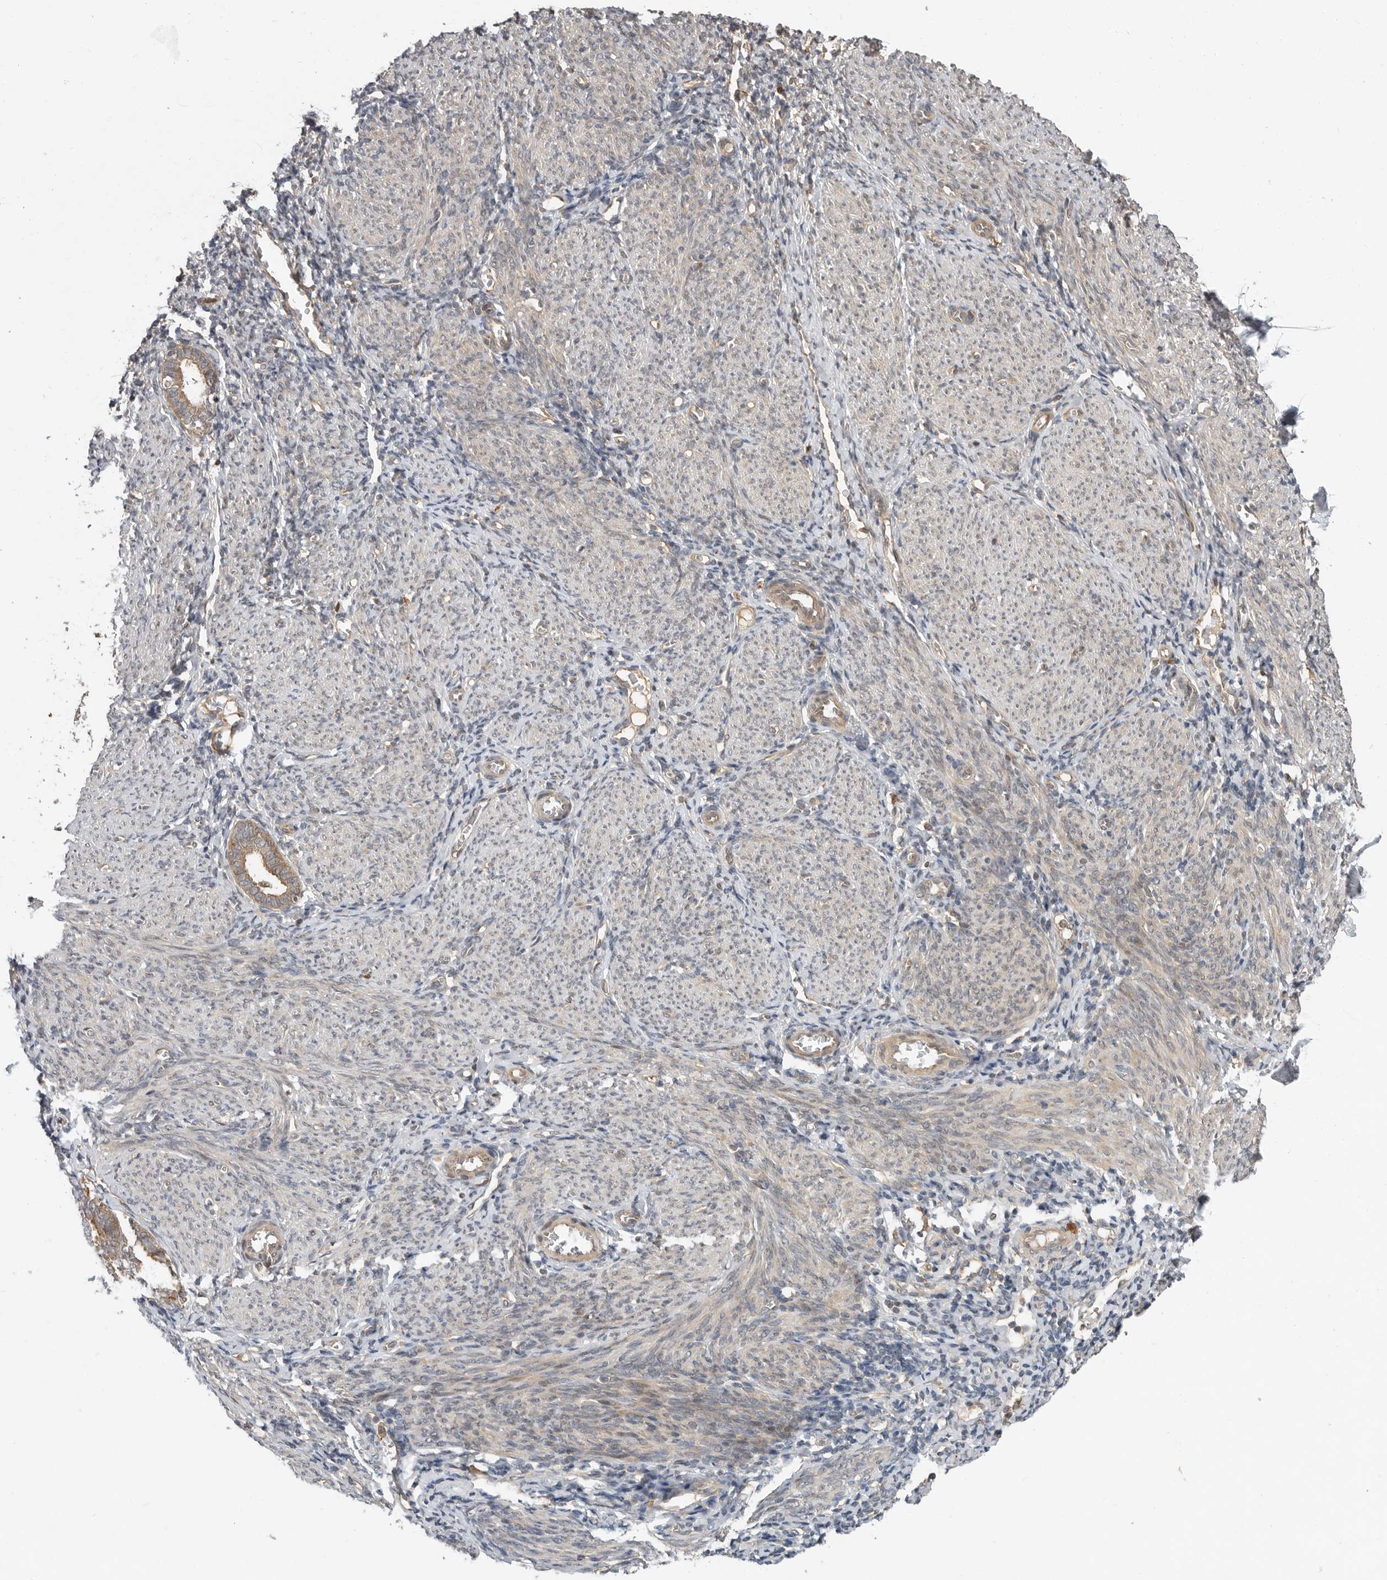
{"staining": {"intensity": "weak", "quantity": "<25%", "location": "cytoplasmic/membranous"}, "tissue": "endometrium", "cell_type": "Cells in endometrial stroma", "image_type": "normal", "snomed": [{"axis": "morphology", "description": "Normal tissue, NOS"}, {"axis": "morphology", "description": "Adenocarcinoma, NOS"}, {"axis": "topography", "description": "Endometrium"}], "caption": "Immunohistochemistry image of normal endometrium: human endometrium stained with DAB (3,3'-diaminobenzidine) reveals no significant protein staining in cells in endometrial stroma.", "gene": "OSBPL9", "patient": {"sex": "female", "age": 57}}